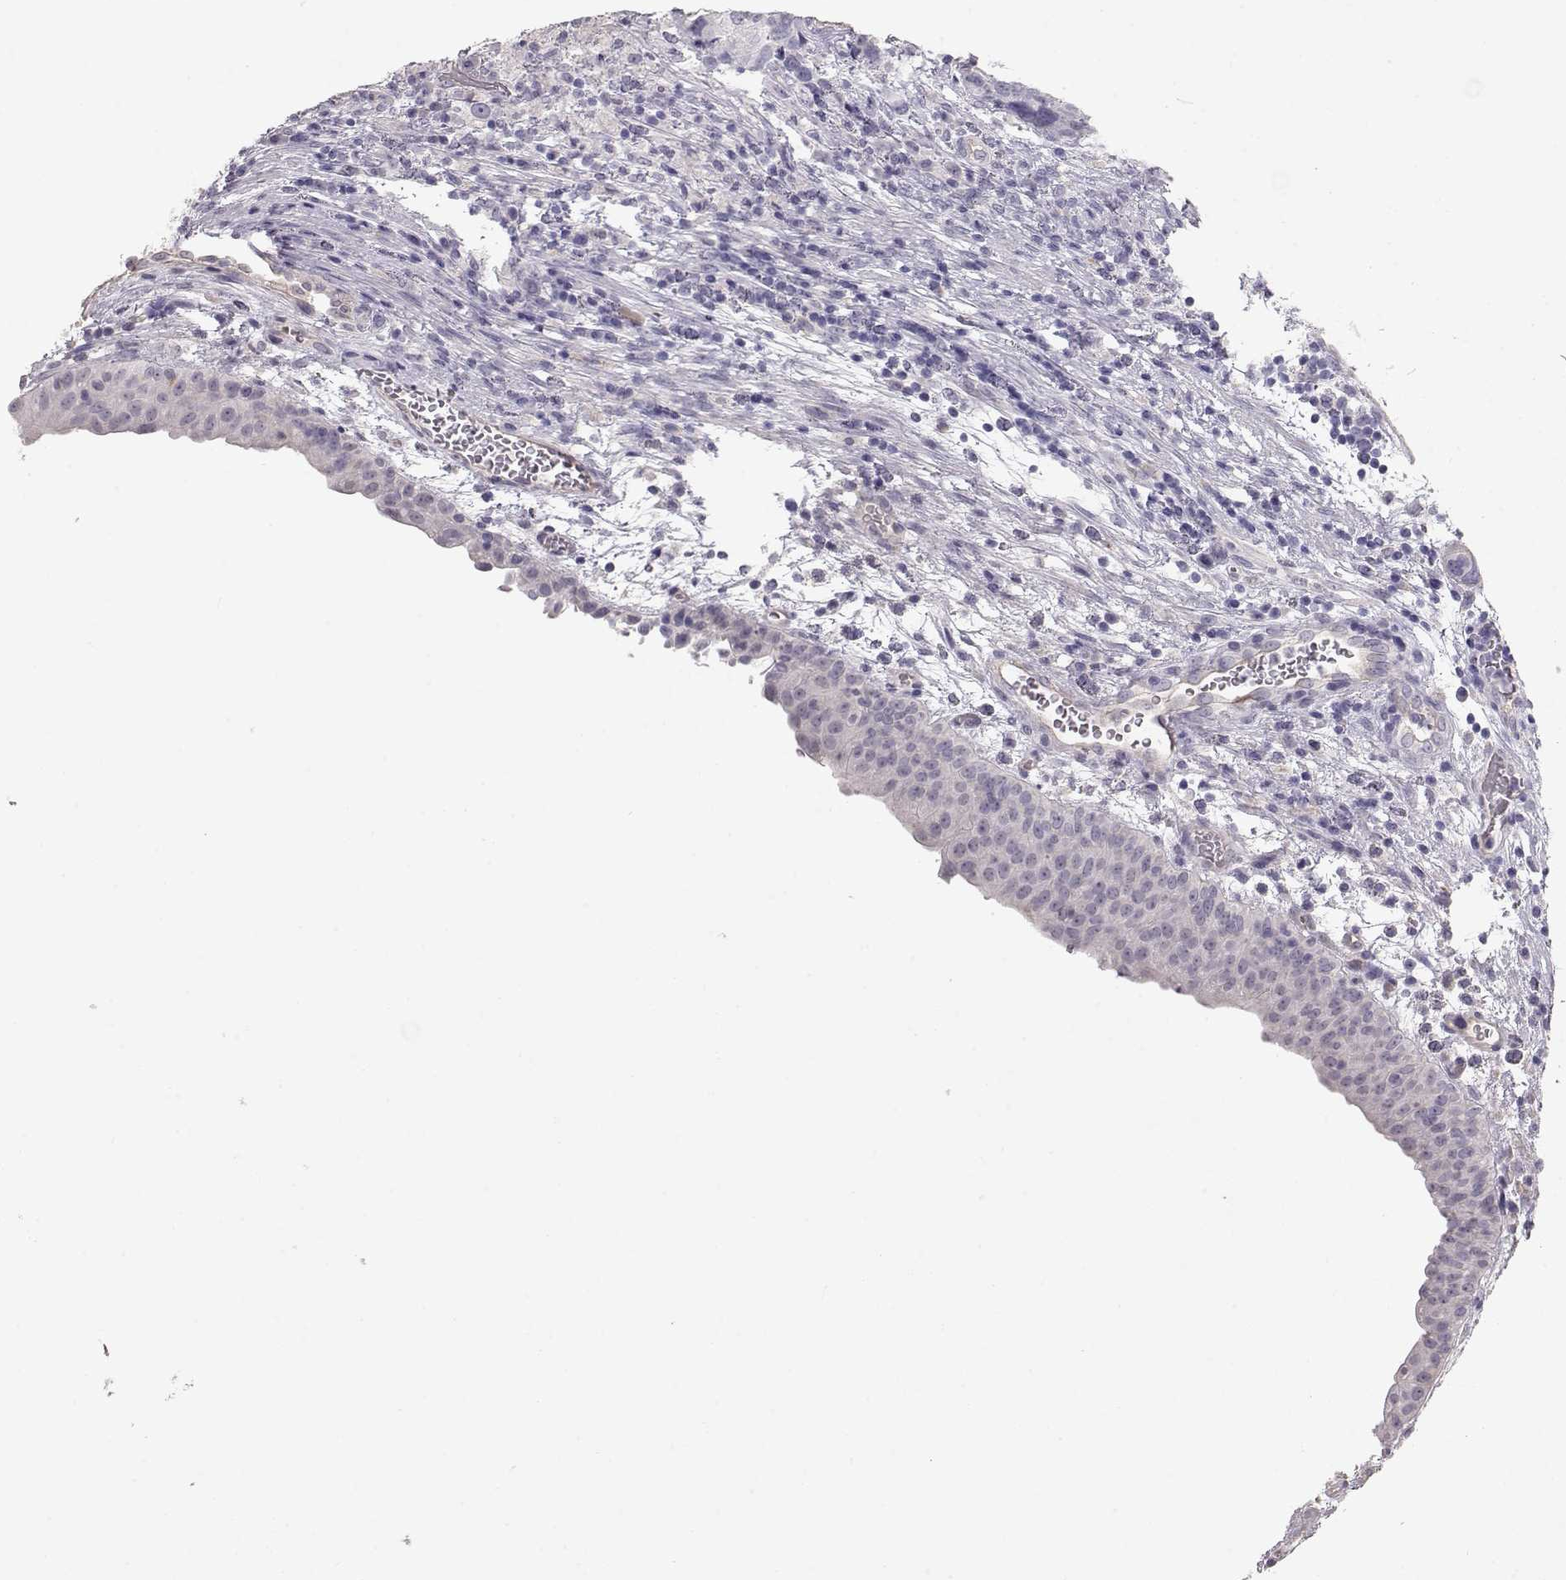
{"staining": {"intensity": "negative", "quantity": "none", "location": "none"}, "tissue": "urothelial cancer", "cell_type": "Tumor cells", "image_type": "cancer", "snomed": [{"axis": "morphology", "description": "Urothelial carcinoma, High grade"}, {"axis": "topography", "description": "Urinary bladder"}], "caption": "This micrograph is of urothelial cancer stained with immunohistochemistry to label a protein in brown with the nuclei are counter-stained blue. There is no staining in tumor cells.", "gene": "SLC18A1", "patient": {"sex": "male", "age": 60}}